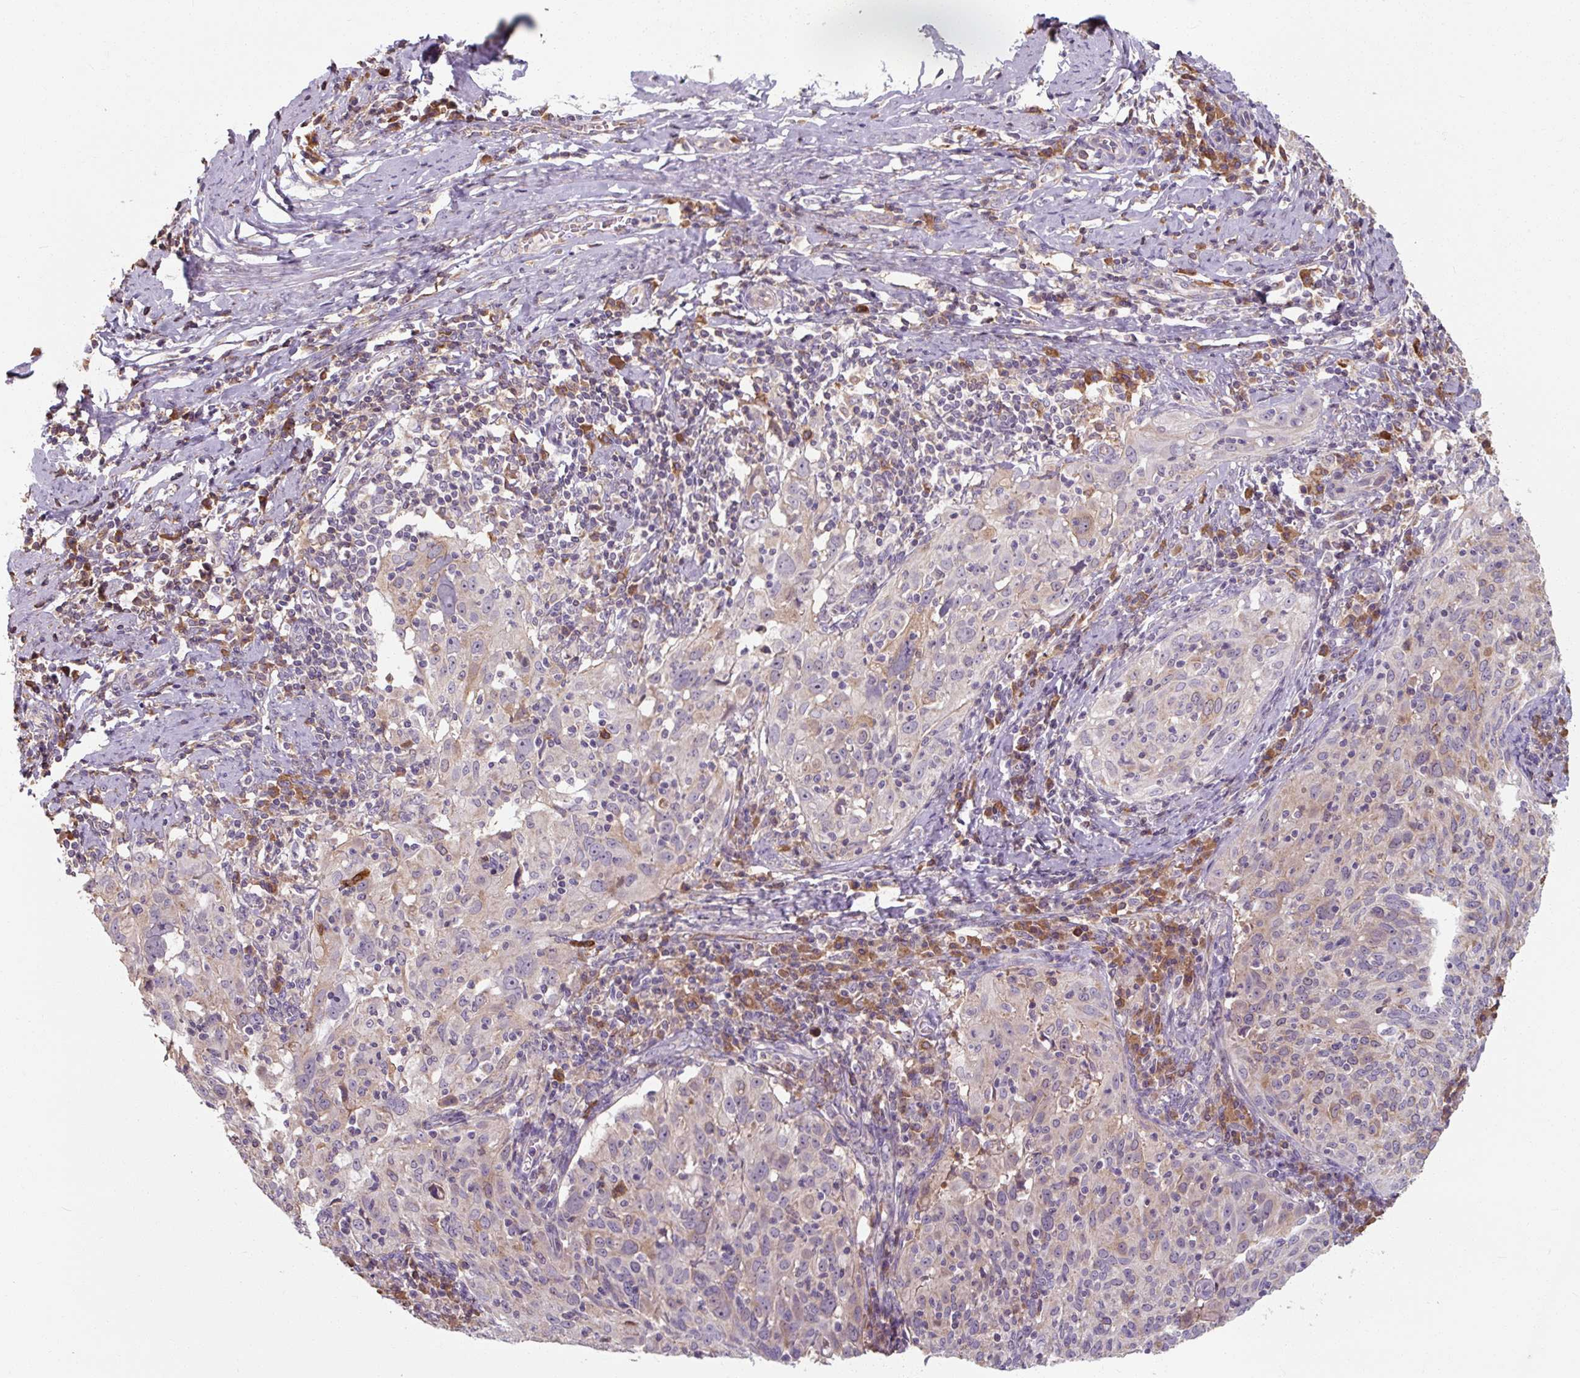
{"staining": {"intensity": "negative", "quantity": "none", "location": "none"}, "tissue": "cervical cancer", "cell_type": "Tumor cells", "image_type": "cancer", "snomed": [{"axis": "morphology", "description": "Squamous cell carcinoma, NOS"}, {"axis": "topography", "description": "Cervix"}], "caption": "The photomicrograph displays no significant staining in tumor cells of cervical cancer (squamous cell carcinoma).", "gene": "TSEN54", "patient": {"sex": "female", "age": 31}}